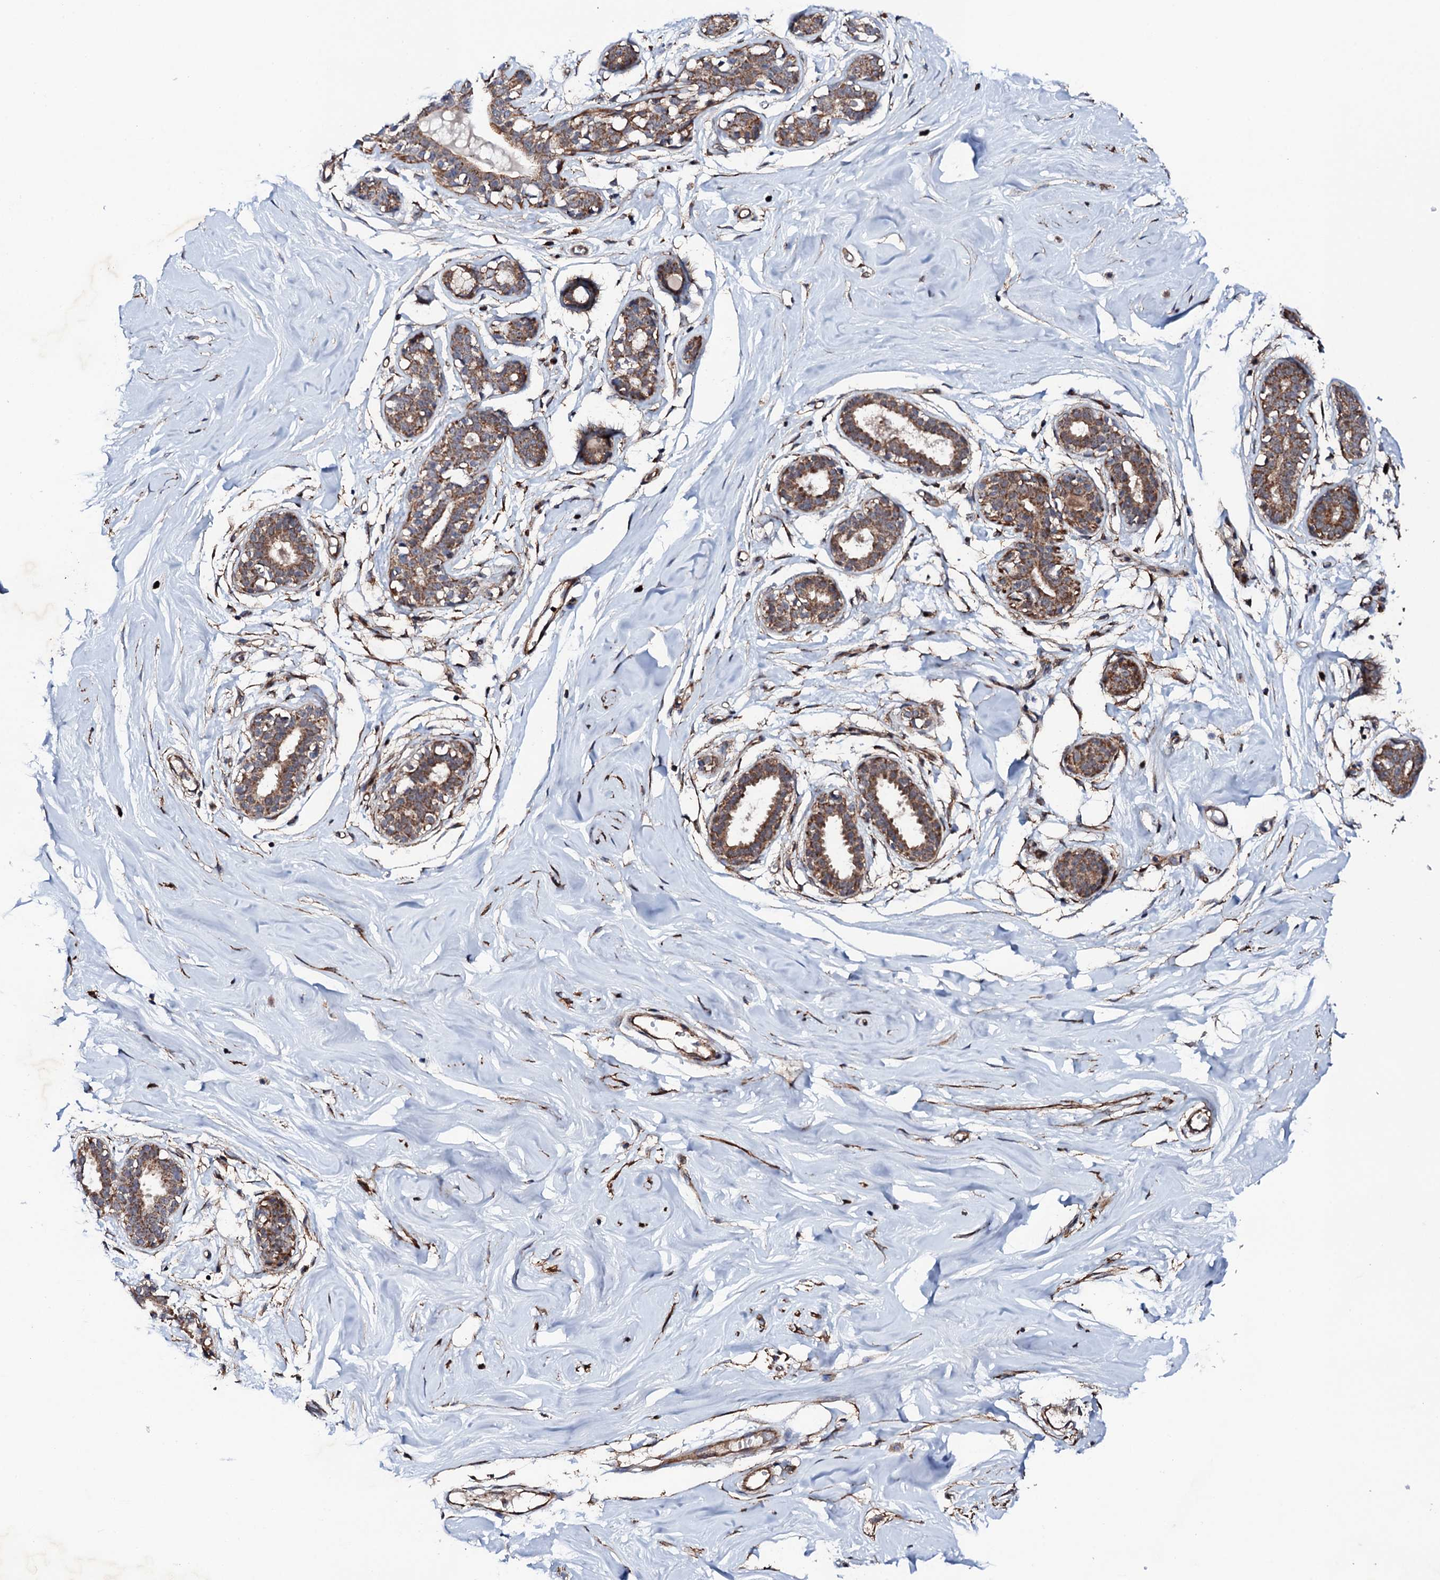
{"staining": {"intensity": "negative", "quantity": "none", "location": "none"}, "tissue": "breast", "cell_type": "Adipocytes", "image_type": "normal", "snomed": [{"axis": "morphology", "description": "Normal tissue, NOS"}, {"axis": "morphology", "description": "Adenoma, NOS"}, {"axis": "topography", "description": "Breast"}], "caption": "This is an immunohistochemistry micrograph of normal human breast. There is no expression in adipocytes.", "gene": "MTIF3", "patient": {"sex": "female", "age": 23}}